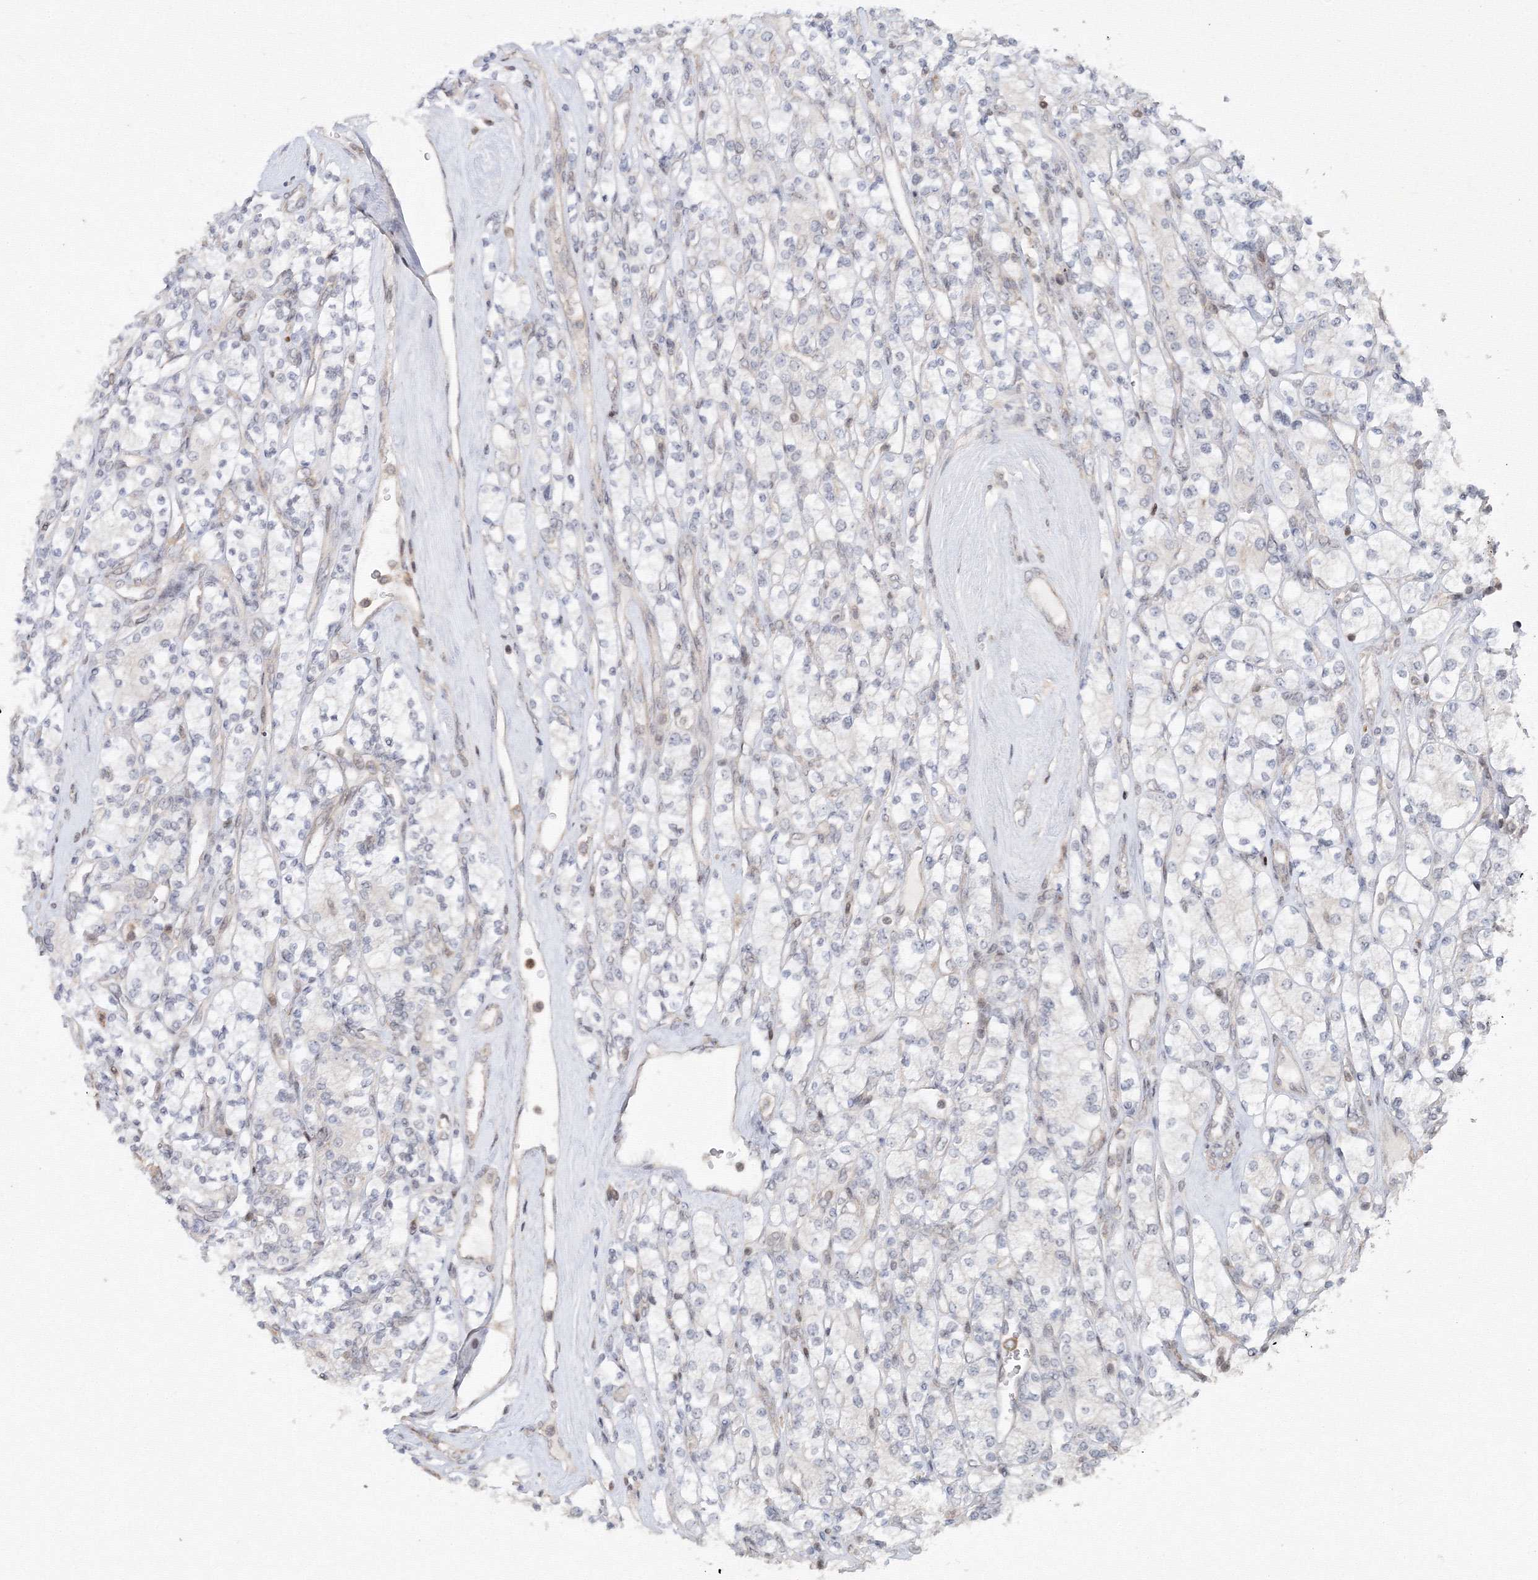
{"staining": {"intensity": "negative", "quantity": "none", "location": "none"}, "tissue": "renal cancer", "cell_type": "Tumor cells", "image_type": "cancer", "snomed": [{"axis": "morphology", "description": "Adenocarcinoma, NOS"}, {"axis": "topography", "description": "Kidney"}], "caption": "The immunohistochemistry image has no significant staining in tumor cells of renal cancer (adenocarcinoma) tissue. (DAB (3,3'-diaminobenzidine) IHC visualized using brightfield microscopy, high magnification).", "gene": "MKRN2", "patient": {"sex": "male", "age": 77}}